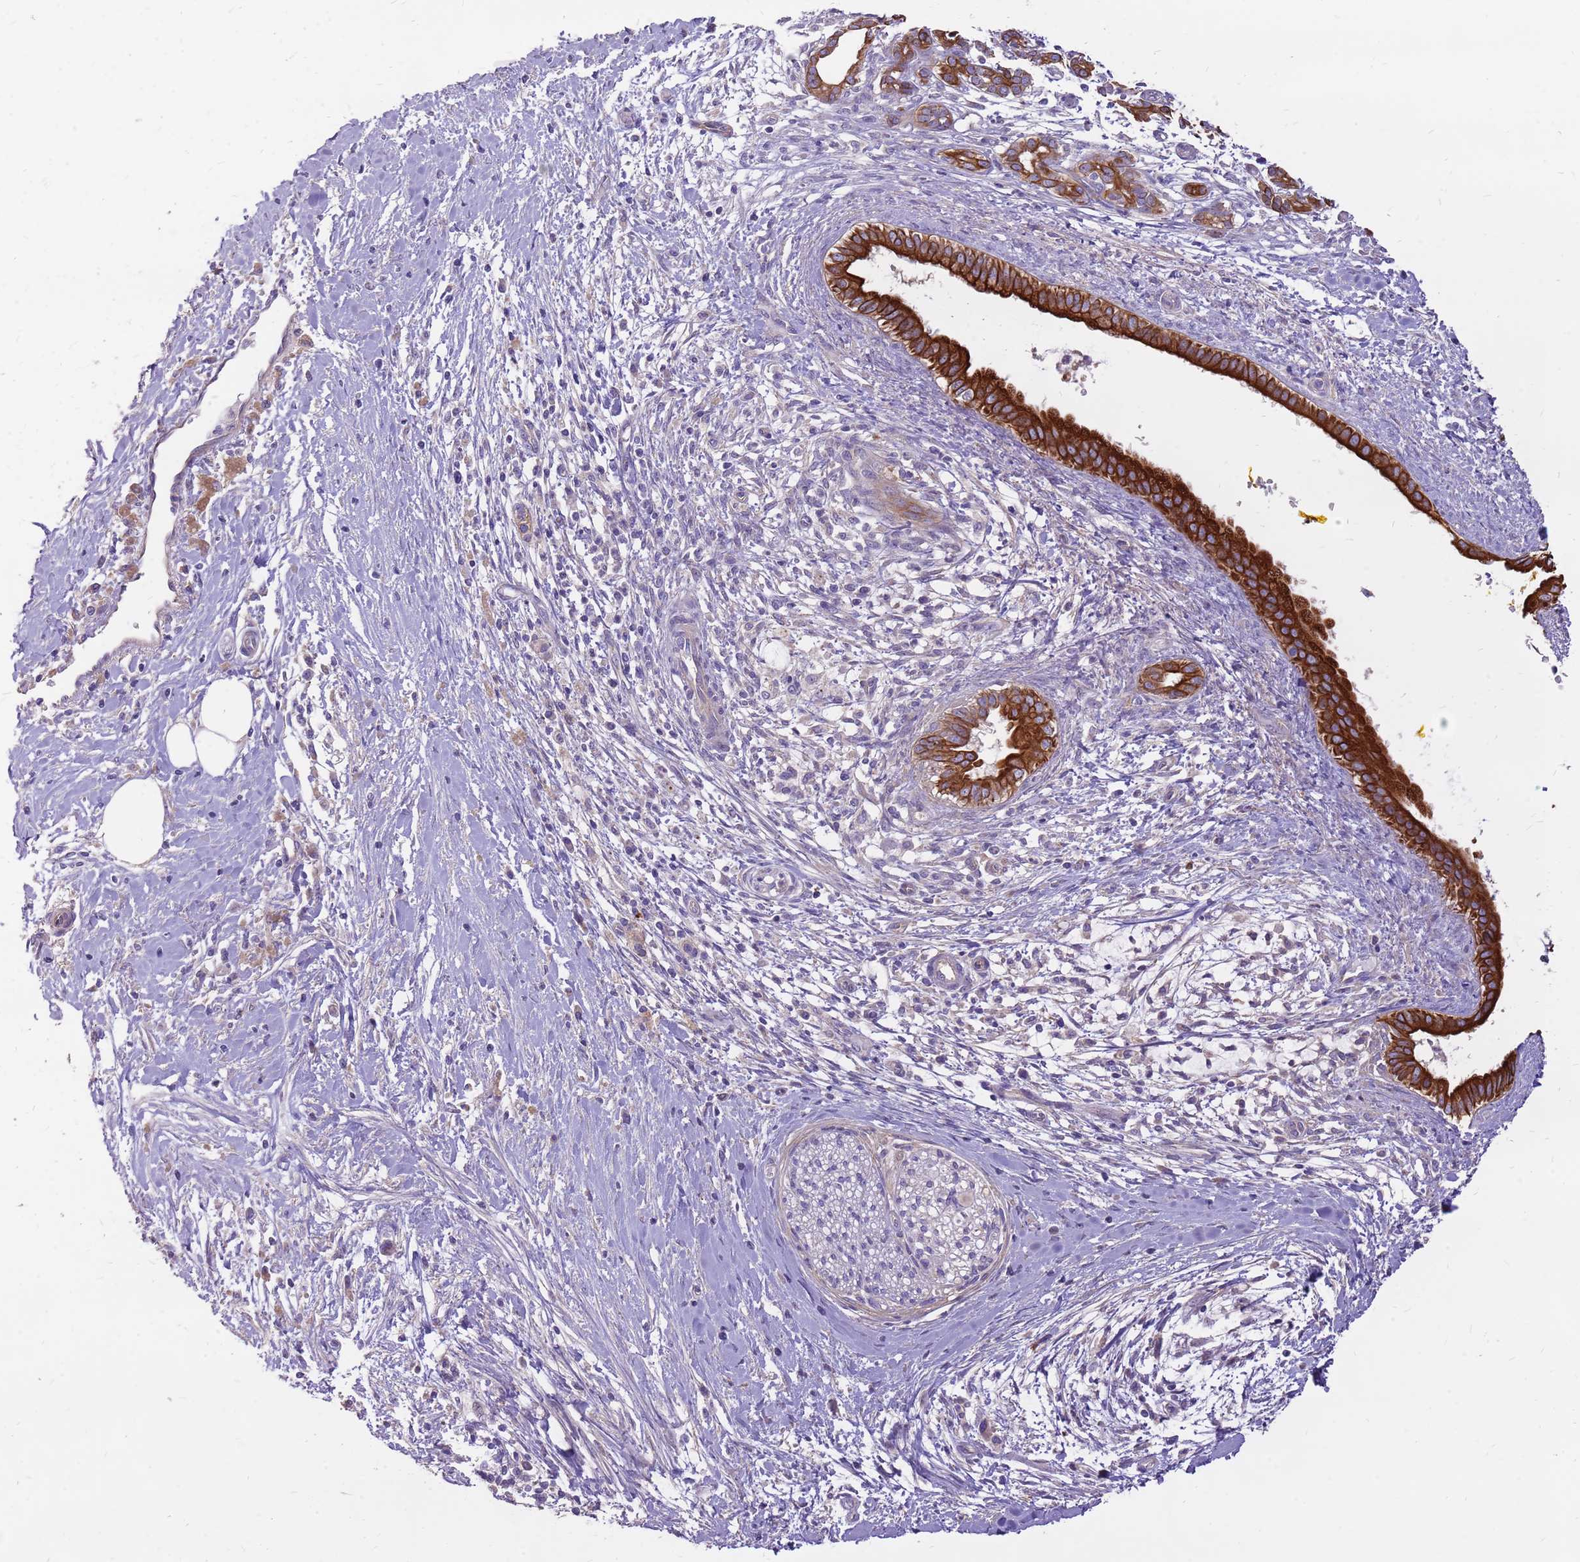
{"staining": {"intensity": "strong", "quantity": ">75%", "location": "cytoplasmic/membranous"}, "tissue": "pancreatic cancer", "cell_type": "Tumor cells", "image_type": "cancer", "snomed": [{"axis": "morphology", "description": "Adenocarcinoma, NOS"}, {"axis": "topography", "description": "Pancreas"}], "caption": "Strong cytoplasmic/membranous staining is present in approximately >75% of tumor cells in adenocarcinoma (pancreatic).", "gene": "WASHC4", "patient": {"sex": "male", "age": 58}}